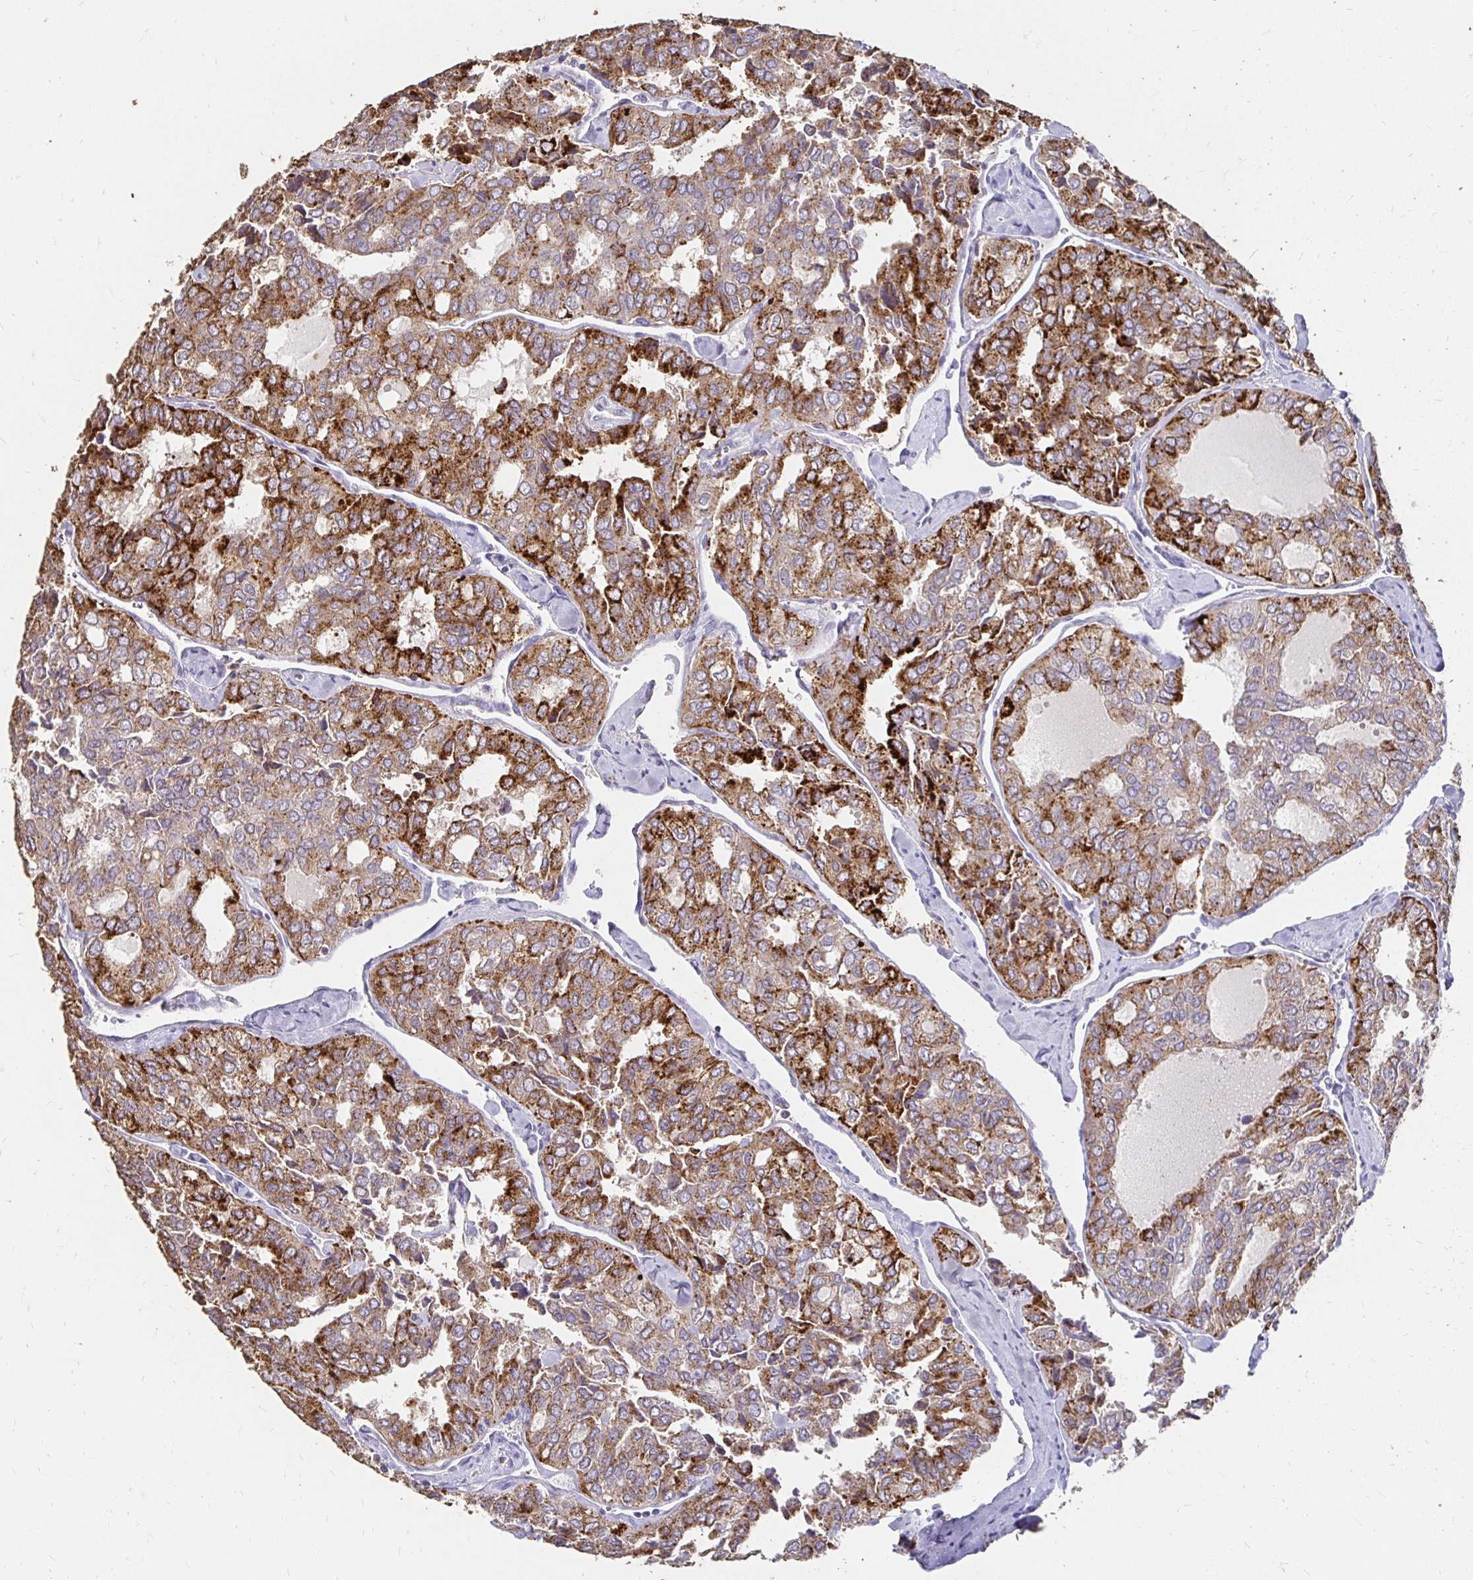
{"staining": {"intensity": "strong", "quantity": "25%-75%", "location": "cytoplasmic/membranous"}, "tissue": "thyroid cancer", "cell_type": "Tumor cells", "image_type": "cancer", "snomed": [{"axis": "morphology", "description": "Follicular adenoma carcinoma, NOS"}, {"axis": "topography", "description": "Thyroid gland"}], "caption": "A photomicrograph of human thyroid cancer (follicular adenoma carcinoma) stained for a protein displays strong cytoplasmic/membranous brown staining in tumor cells. Nuclei are stained in blue.", "gene": "GK2", "patient": {"sex": "male", "age": 75}}